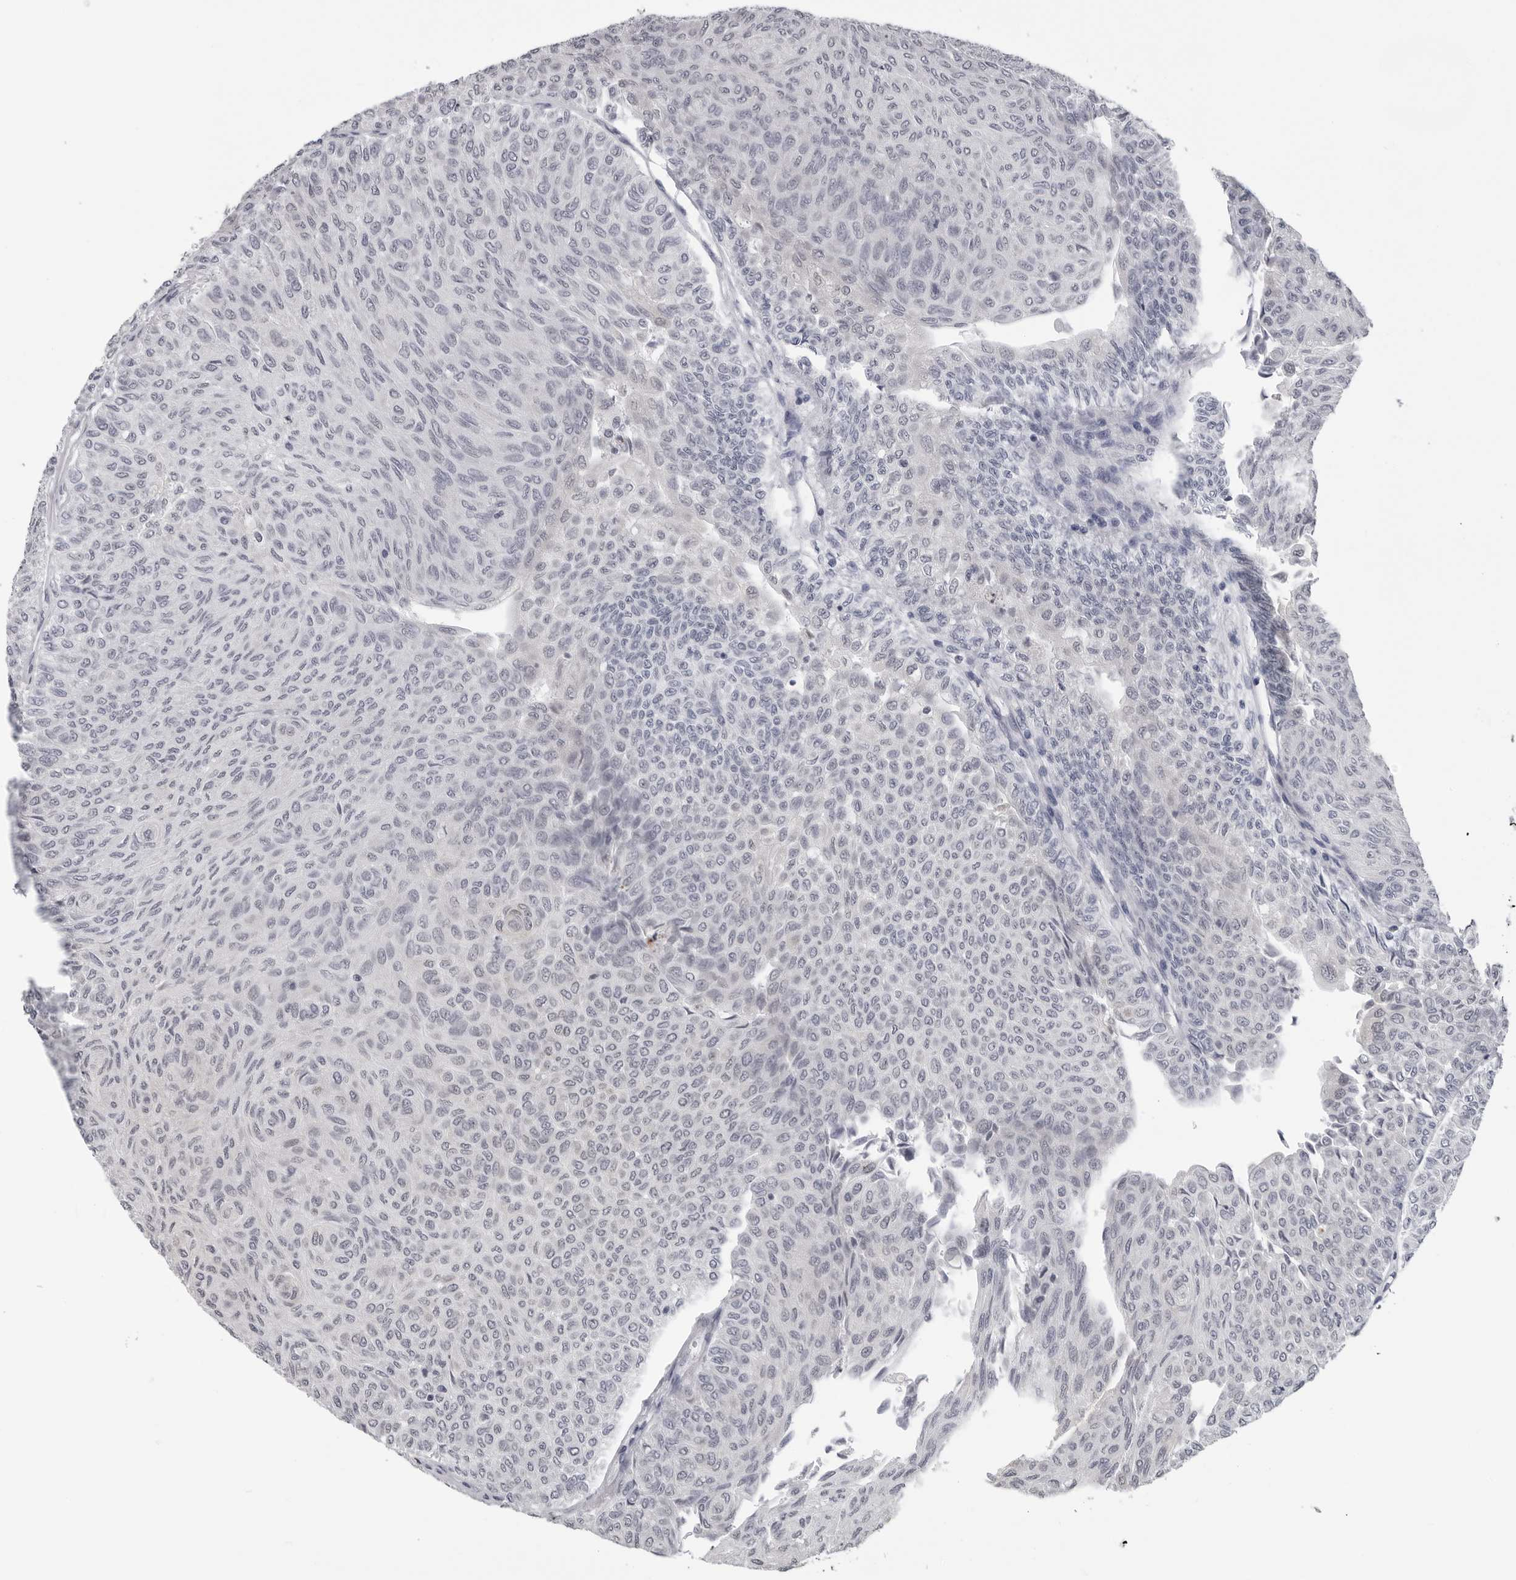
{"staining": {"intensity": "negative", "quantity": "none", "location": "none"}, "tissue": "urothelial cancer", "cell_type": "Tumor cells", "image_type": "cancer", "snomed": [{"axis": "morphology", "description": "Urothelial carcinoma, Low grade"}, {"axis": "topography", "description": "Urinary bladder"}], "caption": "High magnification brightfield microscopy of urothelial carcinoma (low-grade) stained with DAB (3,3'-diaminobenzidine) (brown) and counterstained with hematoxylin (blue): tumor cells show no significant expression. (Immunohistochemistry (ihc), brightfield microscopy, high magnification).", "gene": "OPLAH", "patient": {"sex": "male", "age": 78}}